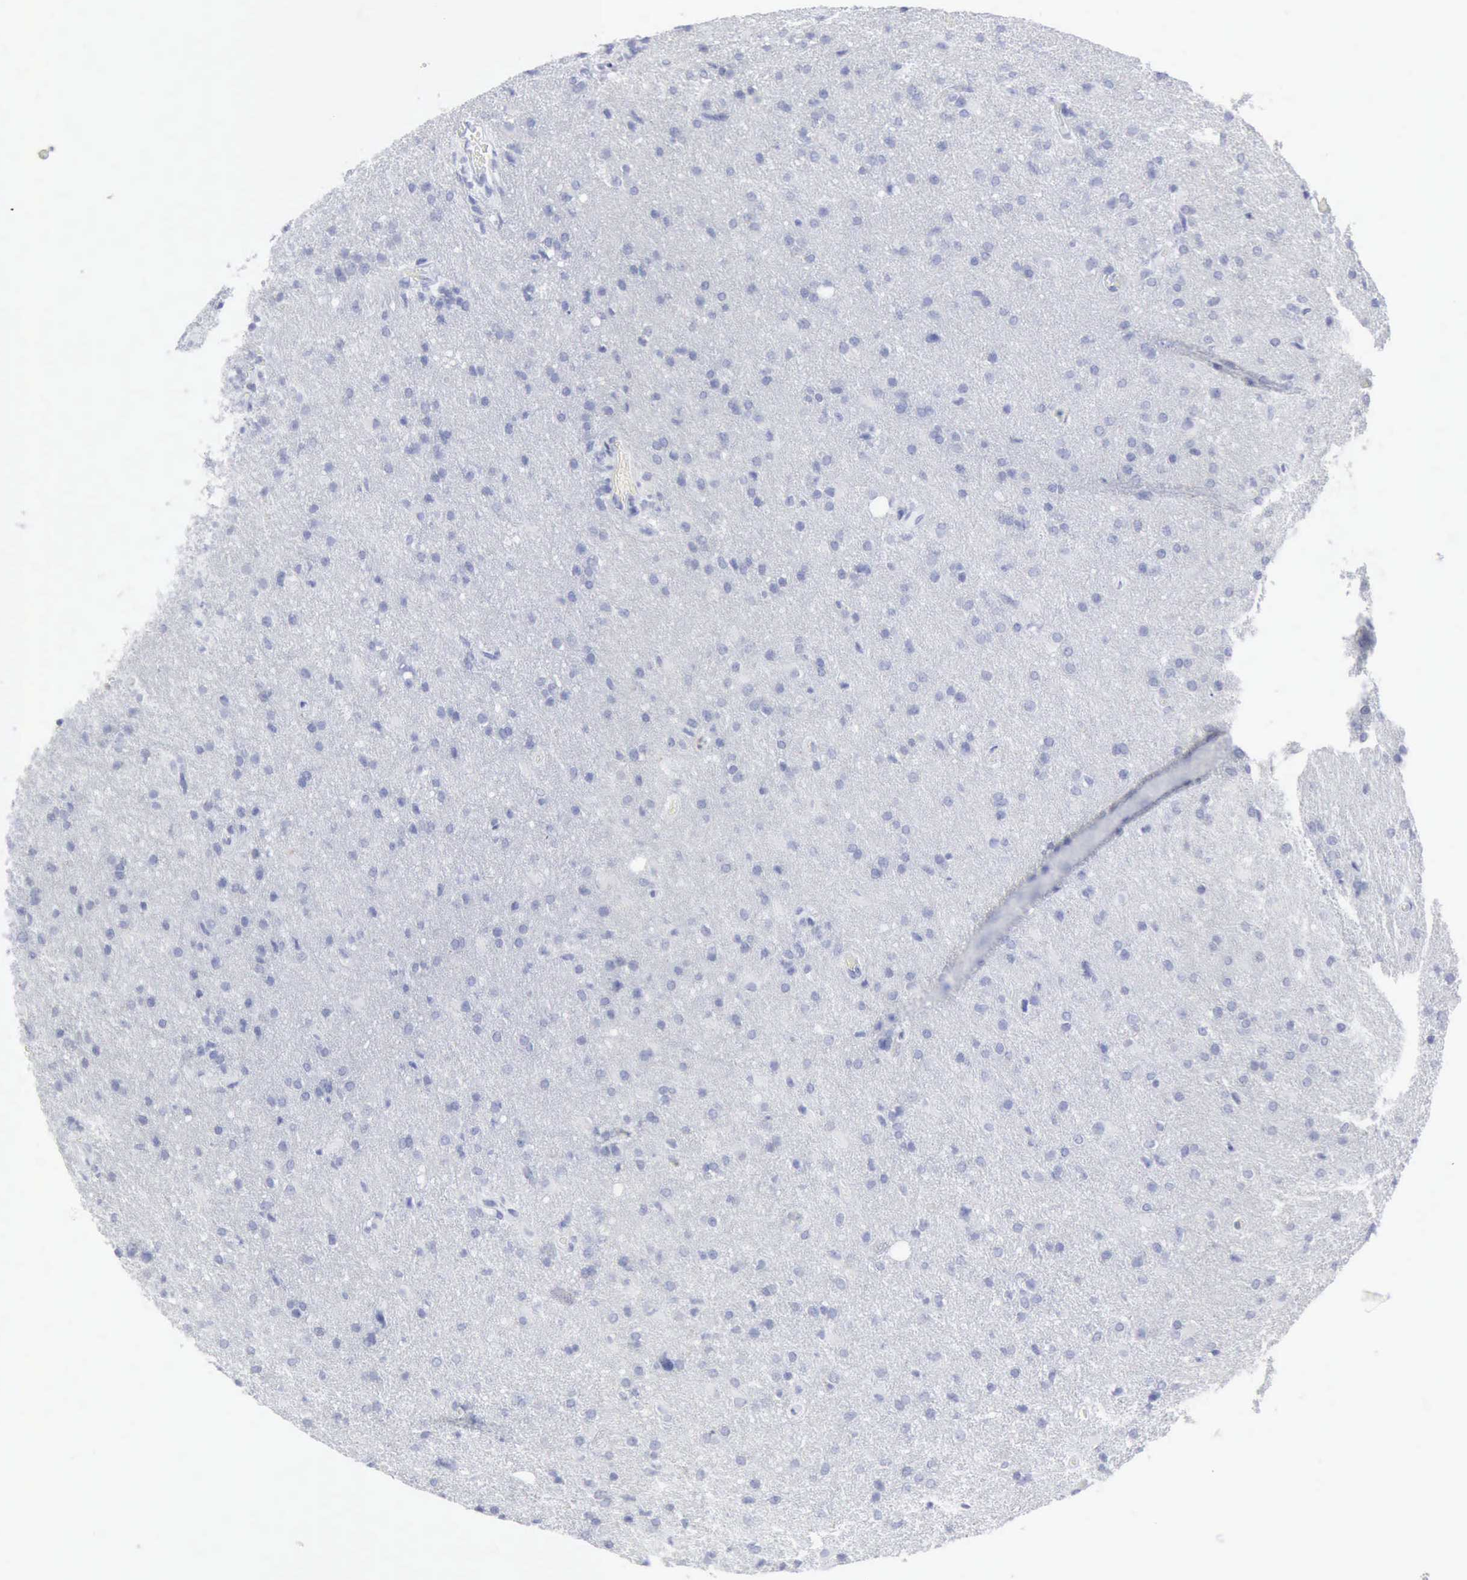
{"staining": {"intensity": "negative", "quantity": "none", "location": "none"}, "tissue": "glioma", "cell_type": "Tumor cells", "image_type": "cancer", "snomed": [{"axis": "morphology", "description": "Glioma, malignant, High grade"}, {"axis": "topography", "description": "Brain"}], "caption": "The histopathology image shows no staining of tumor cells in glioma.", "gene": "CMA1", "patient": {"sex": "male", "age": 68}}